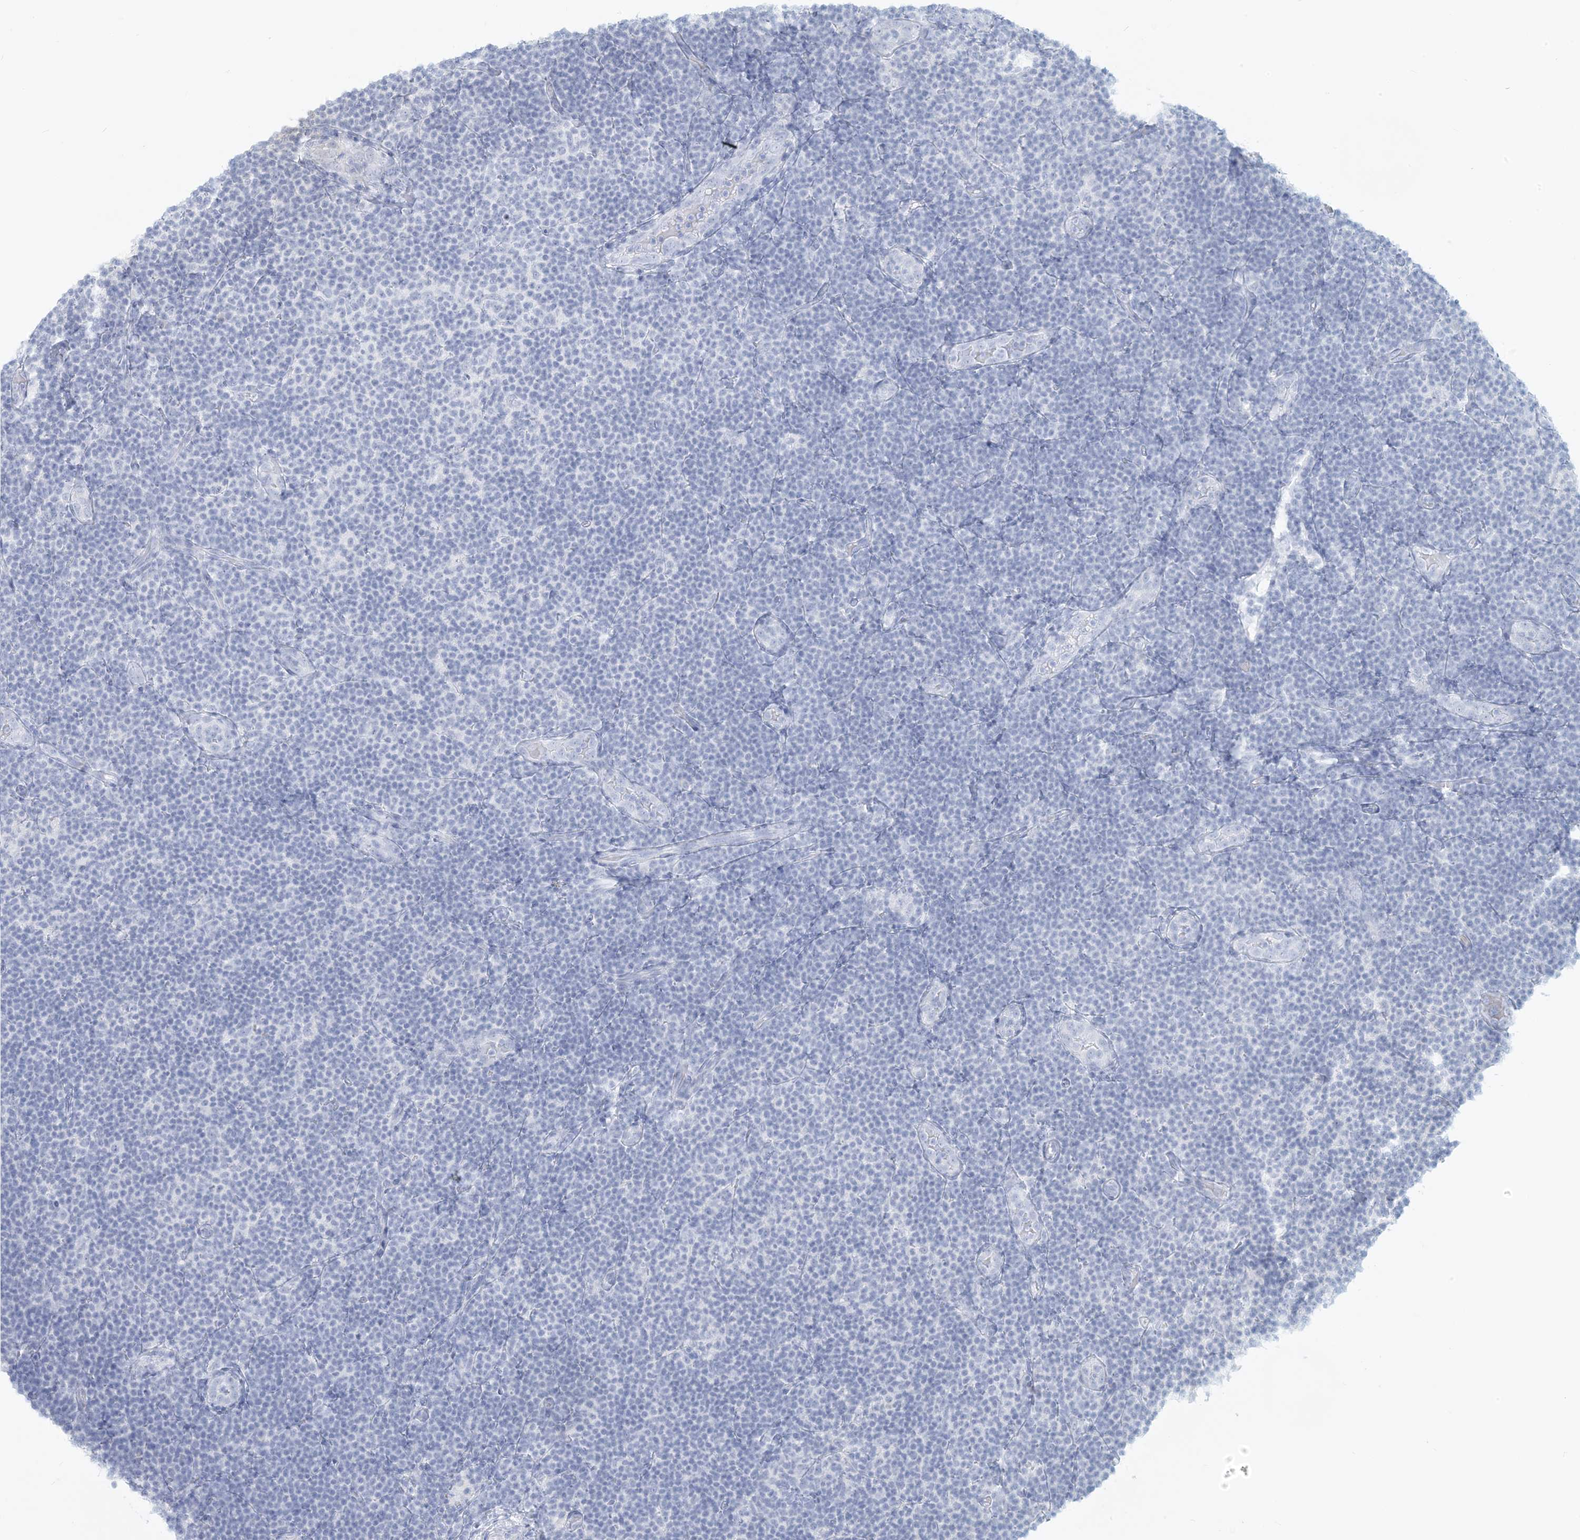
{"staining": {"intensity": "negative", "quantity": "none", "location": "none"}, "tissue": "lymphoma", "cell_type": "Tumor cells", "image_type": "cancer", "snomed": [{"axis": "morphology", "description": "Malignant lymphoma, non-Hodgkin's type, Low grade"}, {"axis": "topography", "description": "Lymph node"}], "caption": "High magnification brightfield microscopy of low-grade malignant lymphoma, non-Hodgkin's type stained with DAB (3,3'-diaminobenzidine) (brown) and counterstained with hematoxylin (blue): tumor cells show no significant expression.", "gene": "MCOLN1", "patient": {"sex": "male", "age": 83}}